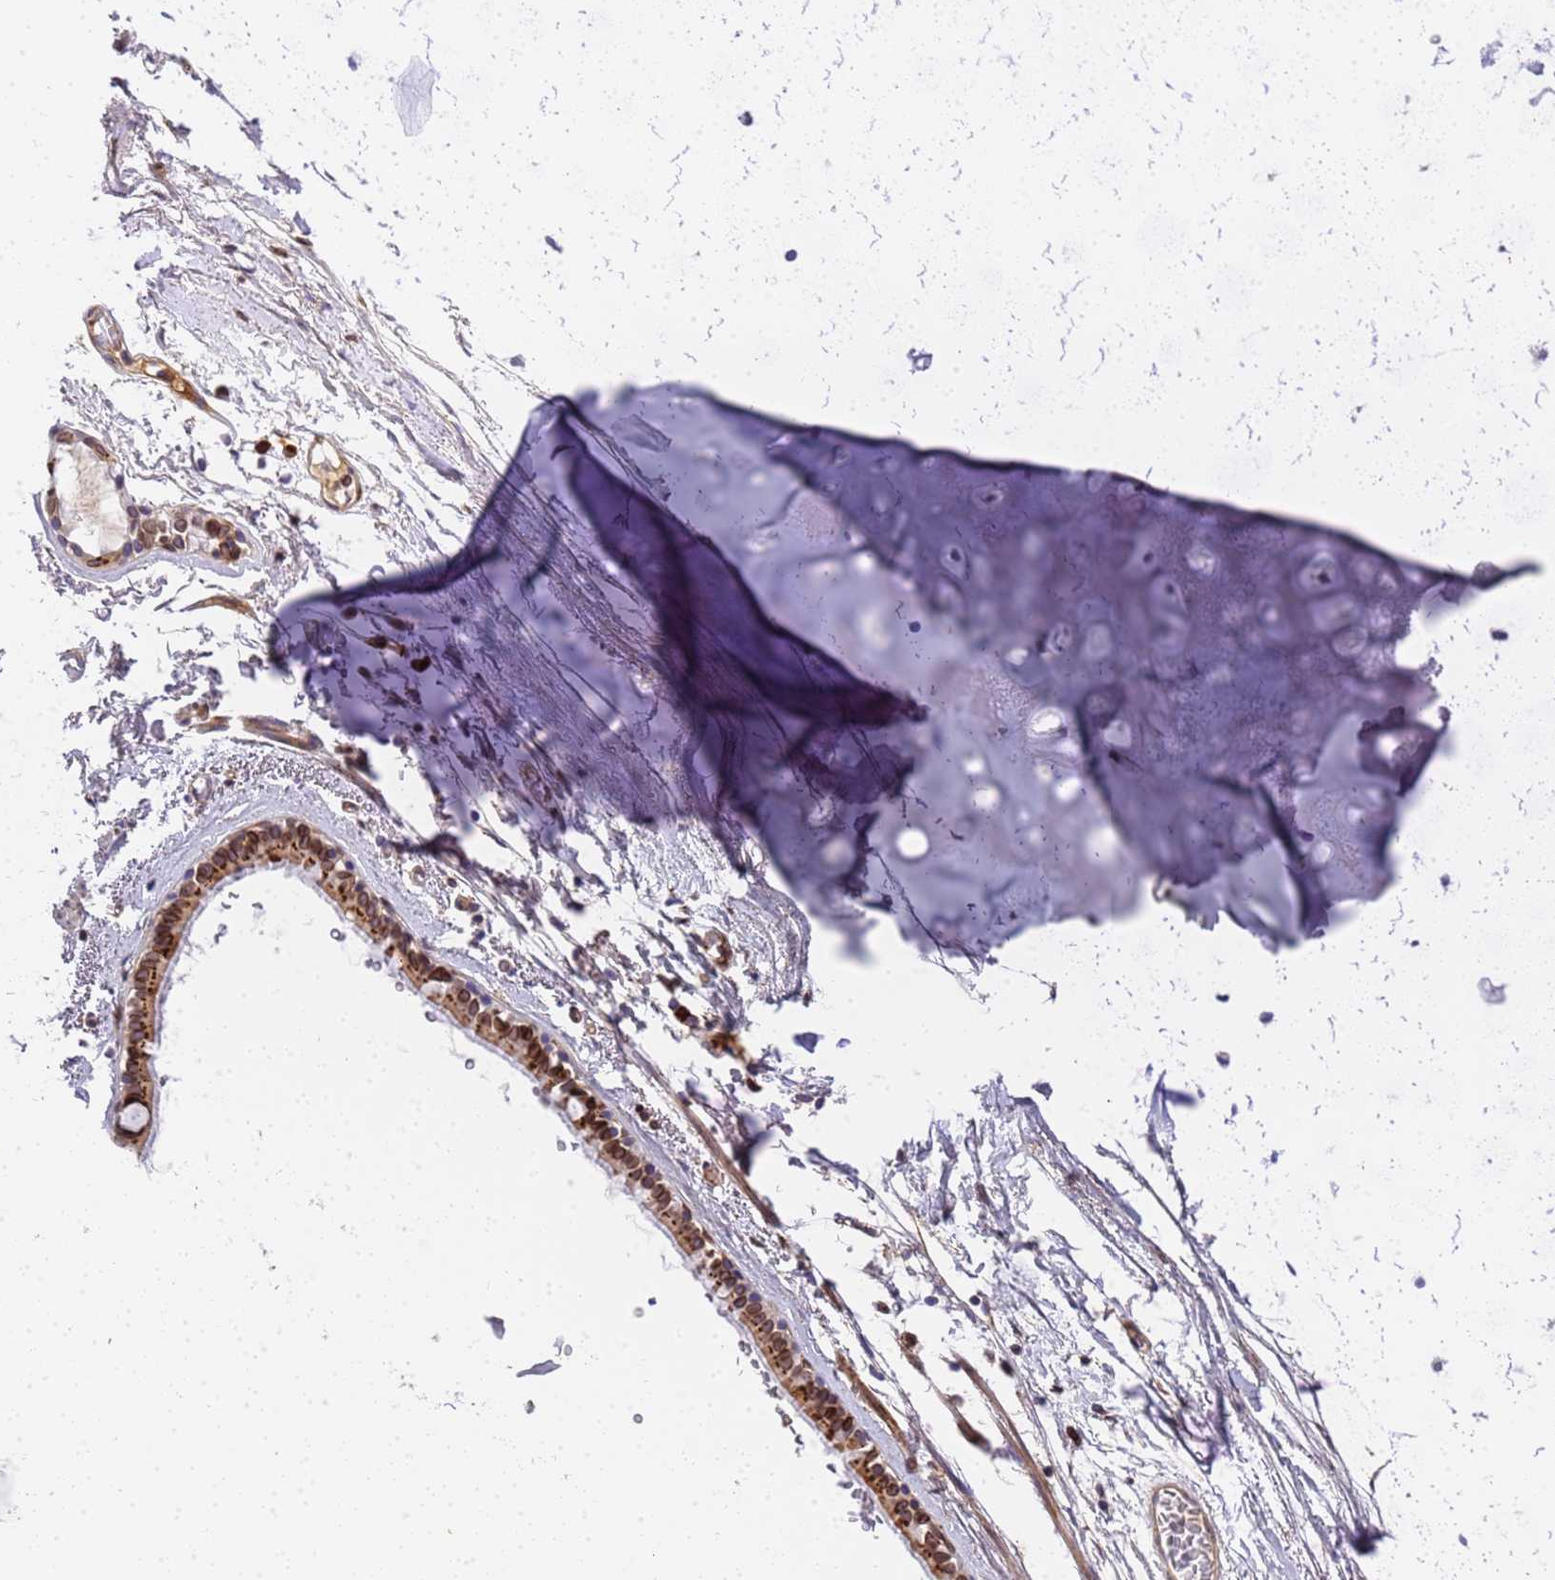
{"staining": {"intensity": "strong", "quantity": "25%-75%", "location": "cytoplasmic/membranous,nuclear"}, "tissue": "bronchus", "cell_type": "Respiratory epithelial cells", "image_type": "normal", "snomed": [{"axis": "morphology", "description": "Normal tissue, NOS"}, {"axis": "topography", "description": "Cartilage tissue"}], "caption": "This histopathology image exhibits benign bronchus stained with IHC to label a protein in brown. The cytoplasmic/membranous,nuclear of respiratory epithelial cells show strong positivity for the protein. Nuclei are counter-stained blue.", "gene": "IGFBP7", "patient": {"sex": "male", "age": 63}}